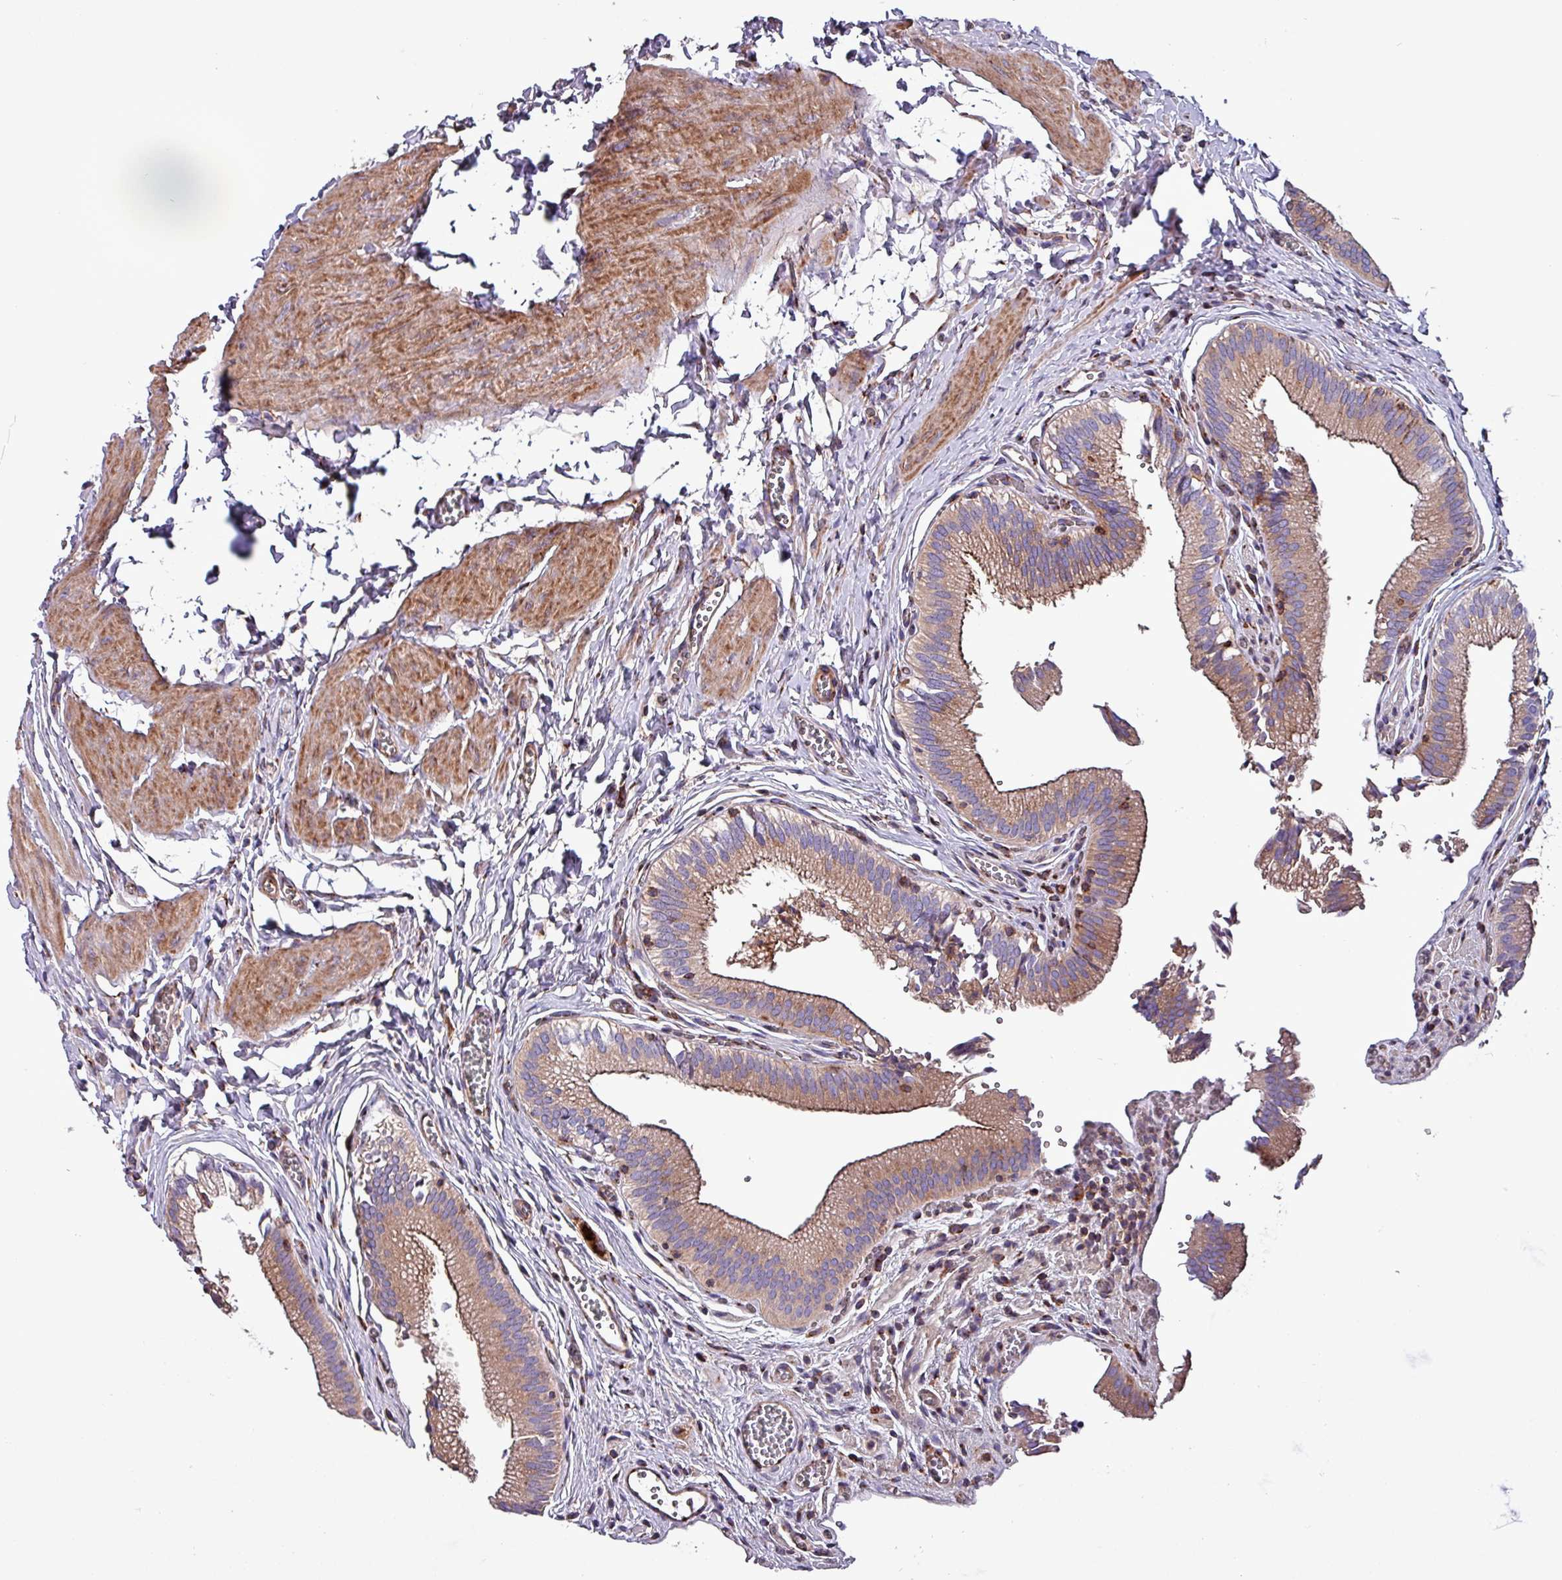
{"staining": {"intensity": "moderate", "quantity": ">75%", "location": "cytoplasmic/membranous"}, "tissue": "gallbladder", "cell_type": "Glandular cells", "image_type": "normal", "snomed": [{"axis": "morphology", "description": "Normal tissue, NOS"}, {"axis": "topography", "description": "Gallbladder"}, {"axis": "topography", "description": "Peripheral nerve tissue"}], "caption": "A brown stain labels moderate cytoplasmic/membranous positivity of a protein in glandular cells of benign gallbladder. (DAB (3,3'-diaminobenzidine) IHC, brown staining for protein, blue staining for nuclei).", "gene": "VAMP4", "patient": {"sex": "male", "age": 17}}